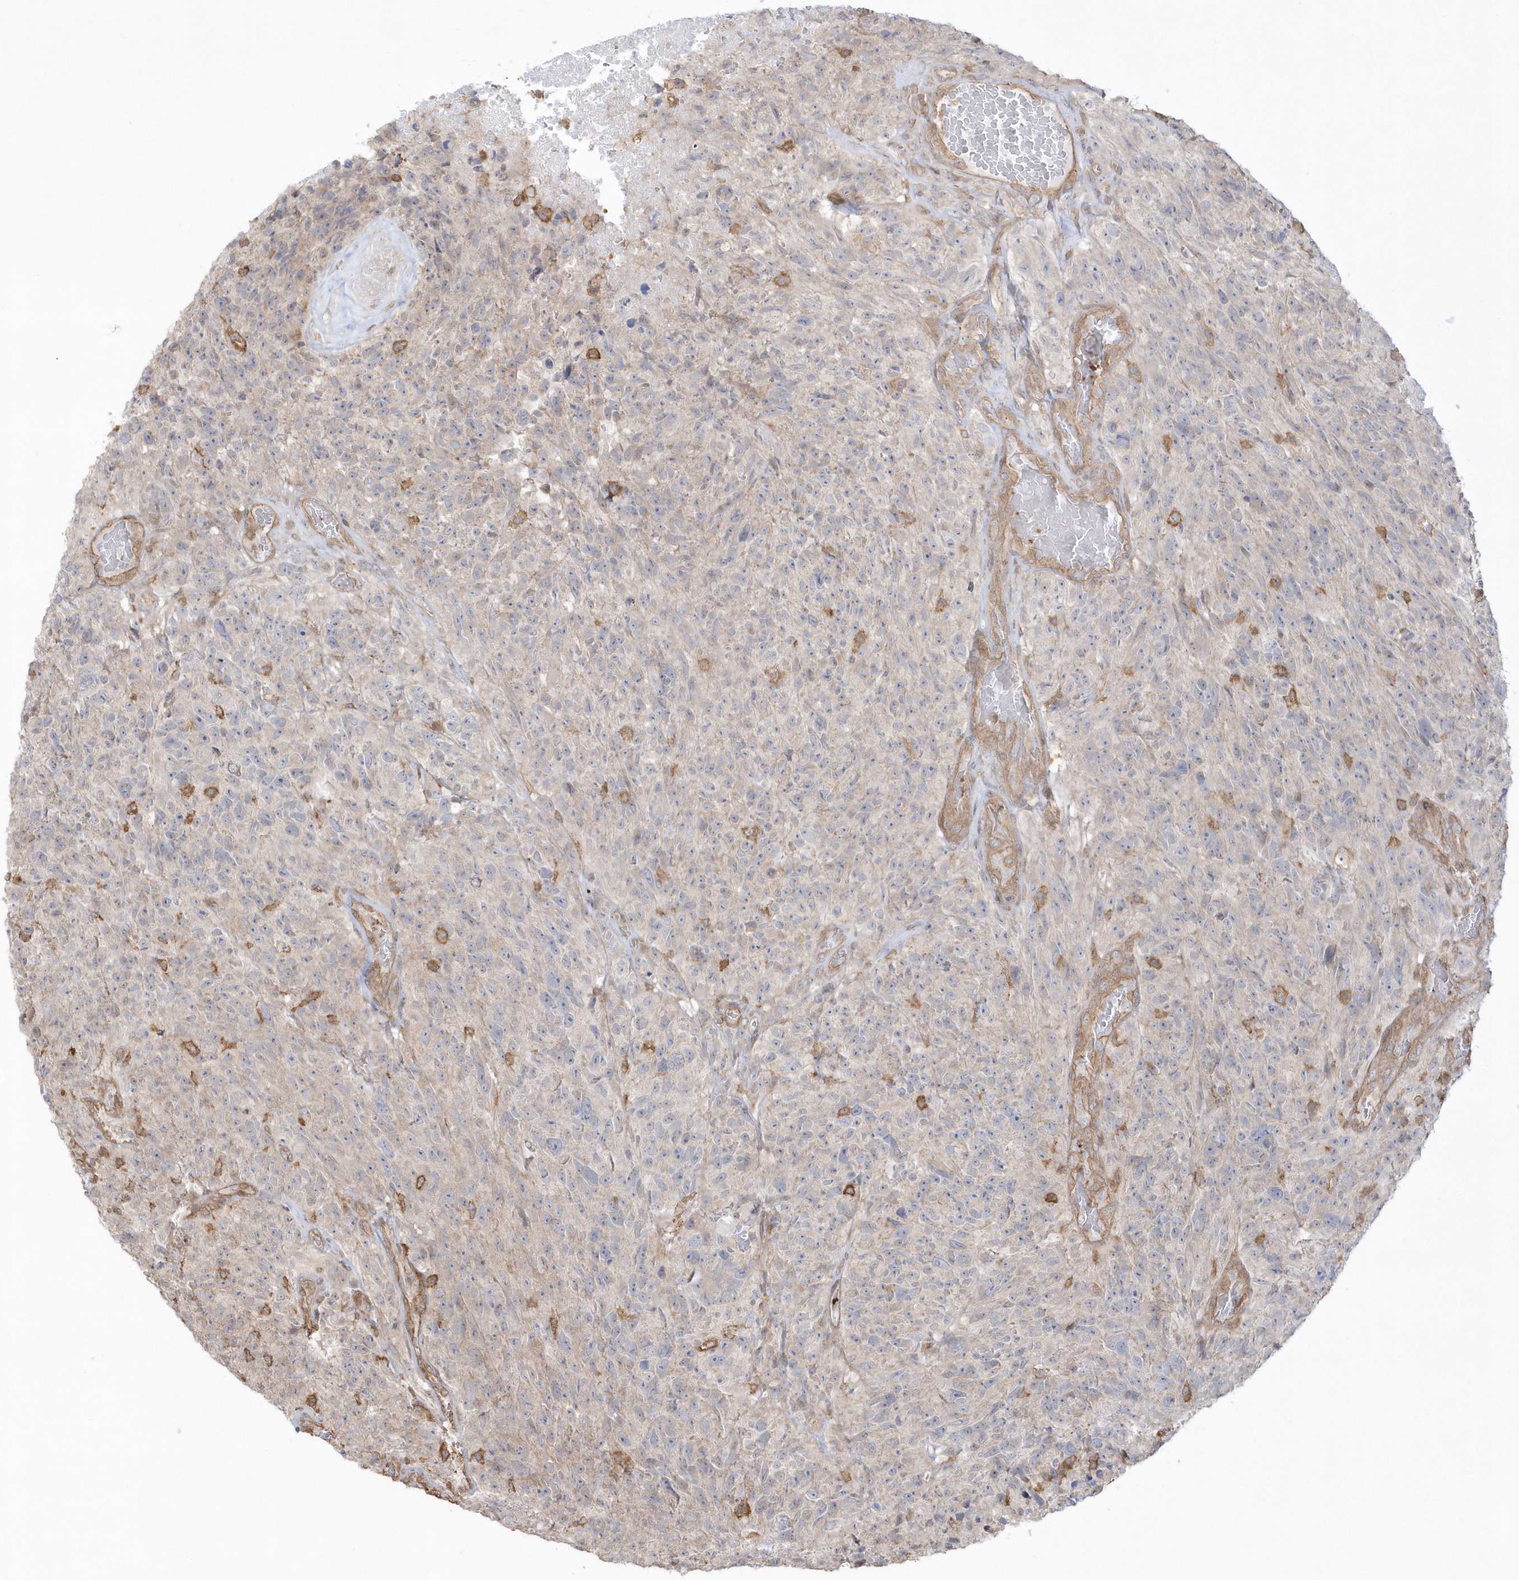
{"staining": {"intensity": "negative", "quantity": "none", "location": "none"}, "tissue": "glioma", "cell_type": "Tumor cells", "image_type": "cancer", "snomed": [{"axis": "morphology", "description": "Glioma, malignant, High grade"}, {"axis": "topography", "description": "Brain"}], "caption": "Glioma was stained to show a protein in brown. There is no significant positivity in tumor cells.", "gene": "BSN", "patient": {"sex": "male", "age": 69}}